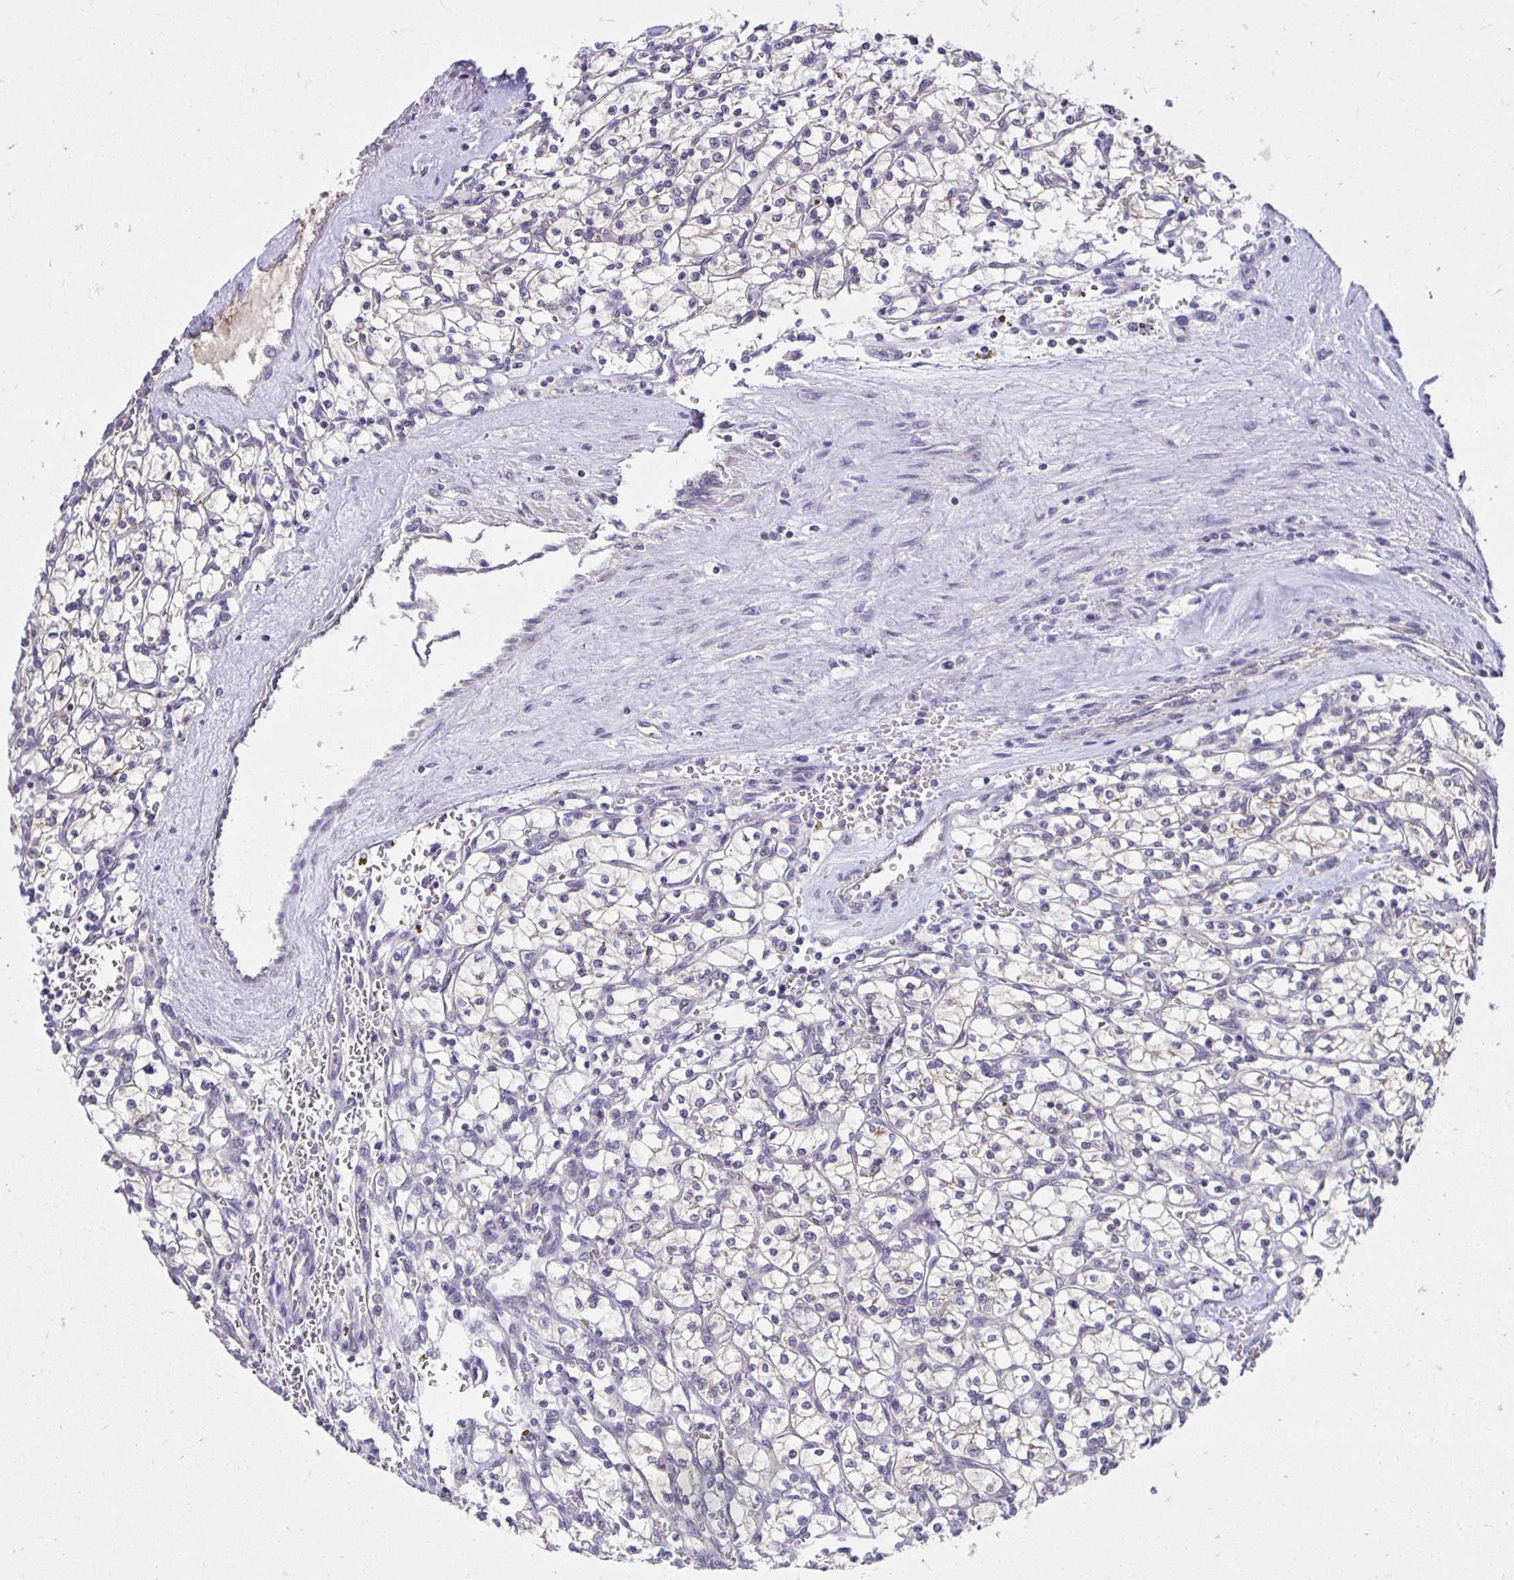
{"staining": {"intensity": "negative", "quantity": "none", "location": "none"}, "tissue": "renal cancer", "cell_type": "Tumor cells", "image_type": "cancer", "snomed": [{"axis": "morphology", "description": "Adenocarcinoma, NOS"}, {"axis": "topography", "description": "Kidney"}], "caption": "Tumor cells show no significant positivity in adenocarcinoma (renal).", "gene": "MIEN1", "patient": {"sex": "female", "age": 64}}